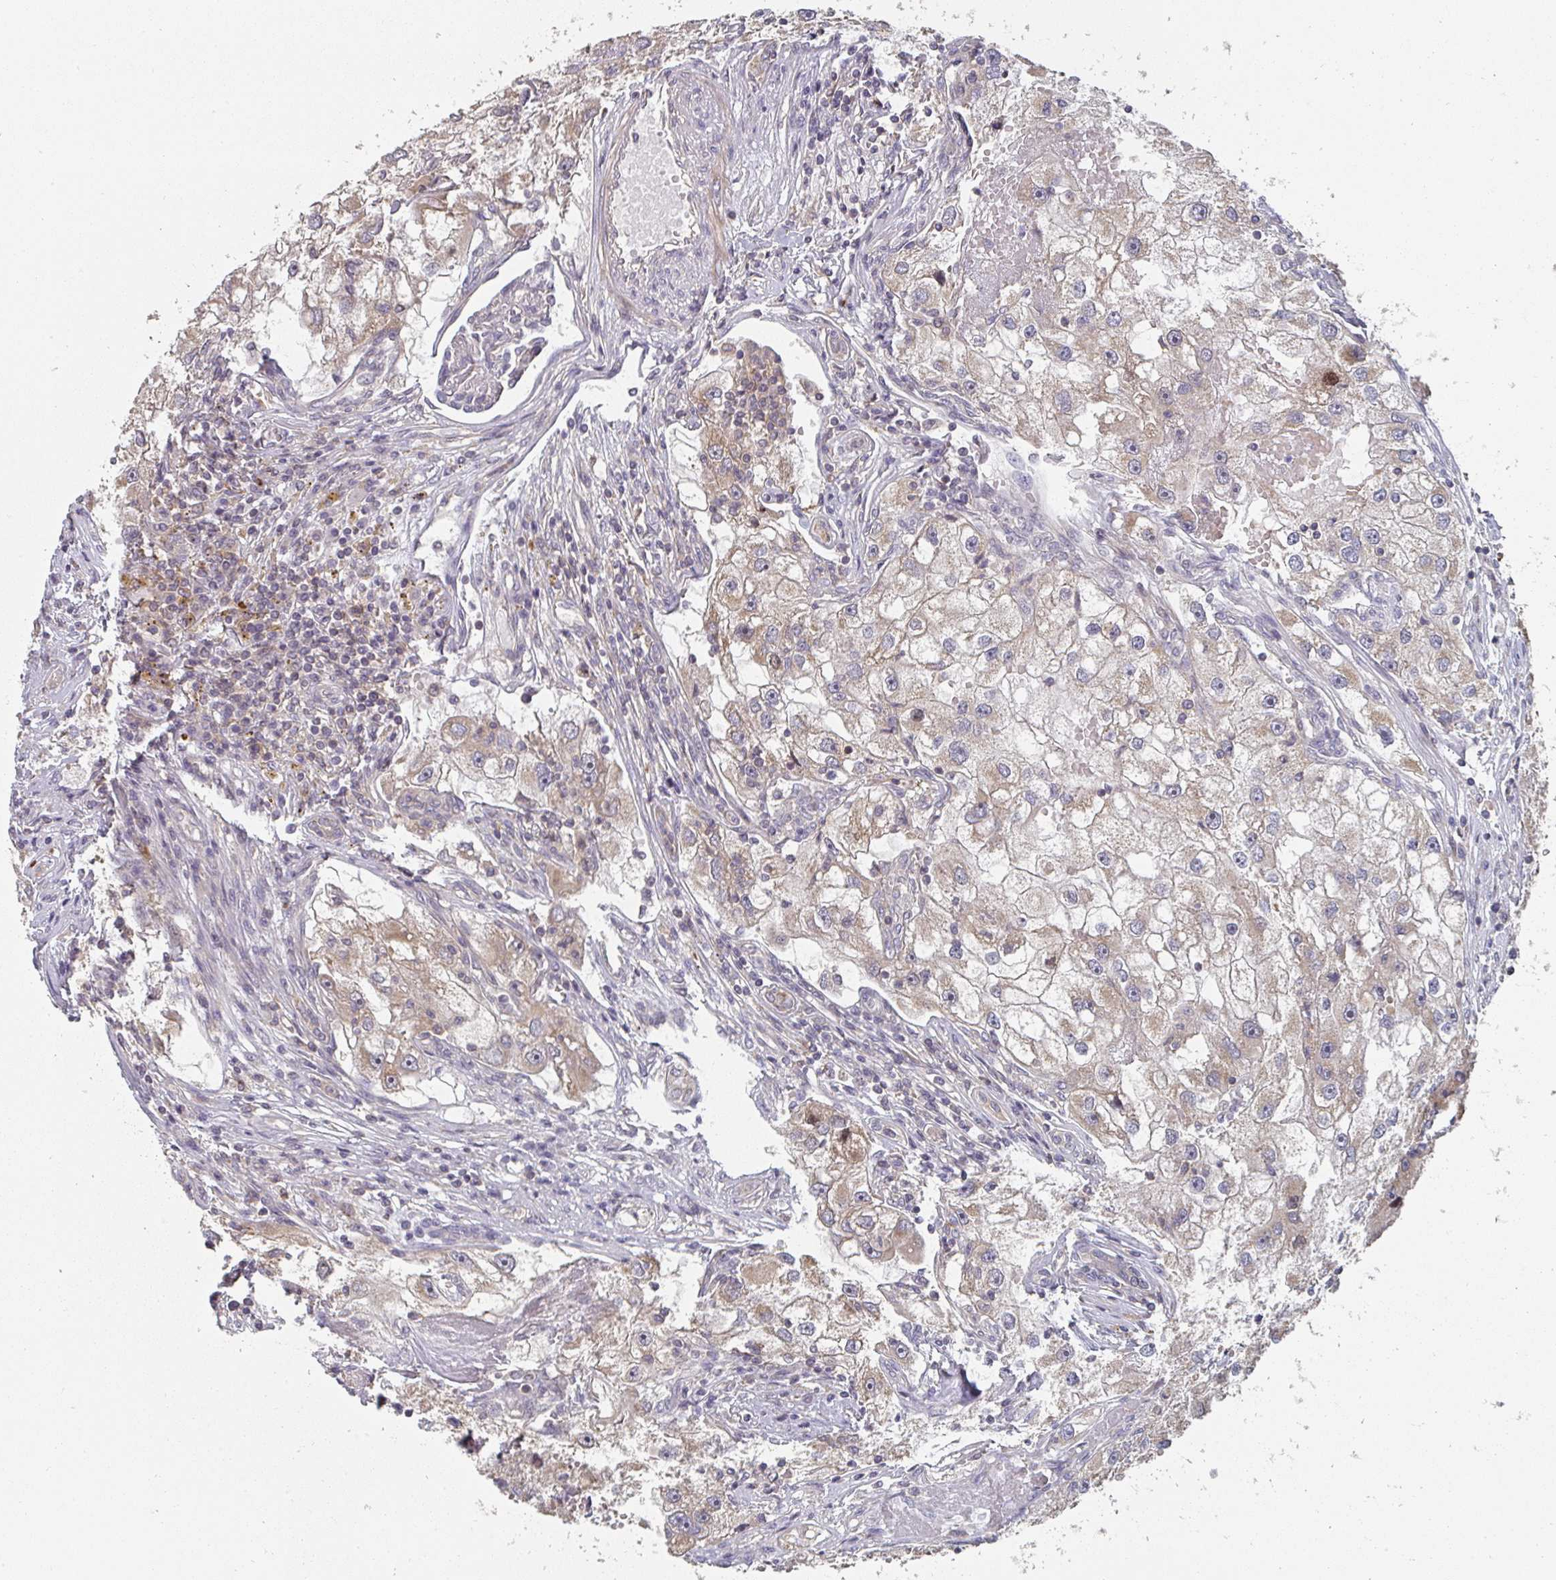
{"staining": {"intensity": "weak", "quantity": ">75%", "location": "cytoplasmic/membranous"}, "tissue": "renal cancer", "cell_type": "Tumor cells", "image_type": "cancer", "snomed": [{"axis": "morphology", "description": "Adenocarcinoma, NOS"}, {"axis": "topography", "description": "Kidney"}], "caption": "IHC (DAB) staining of renal cancer exhibits weak cytoplasmic/membranous protein expression in about >75% of tumor cells.", "gene": "RANGRF", "patient": {"sex": "male", "age": 63}}